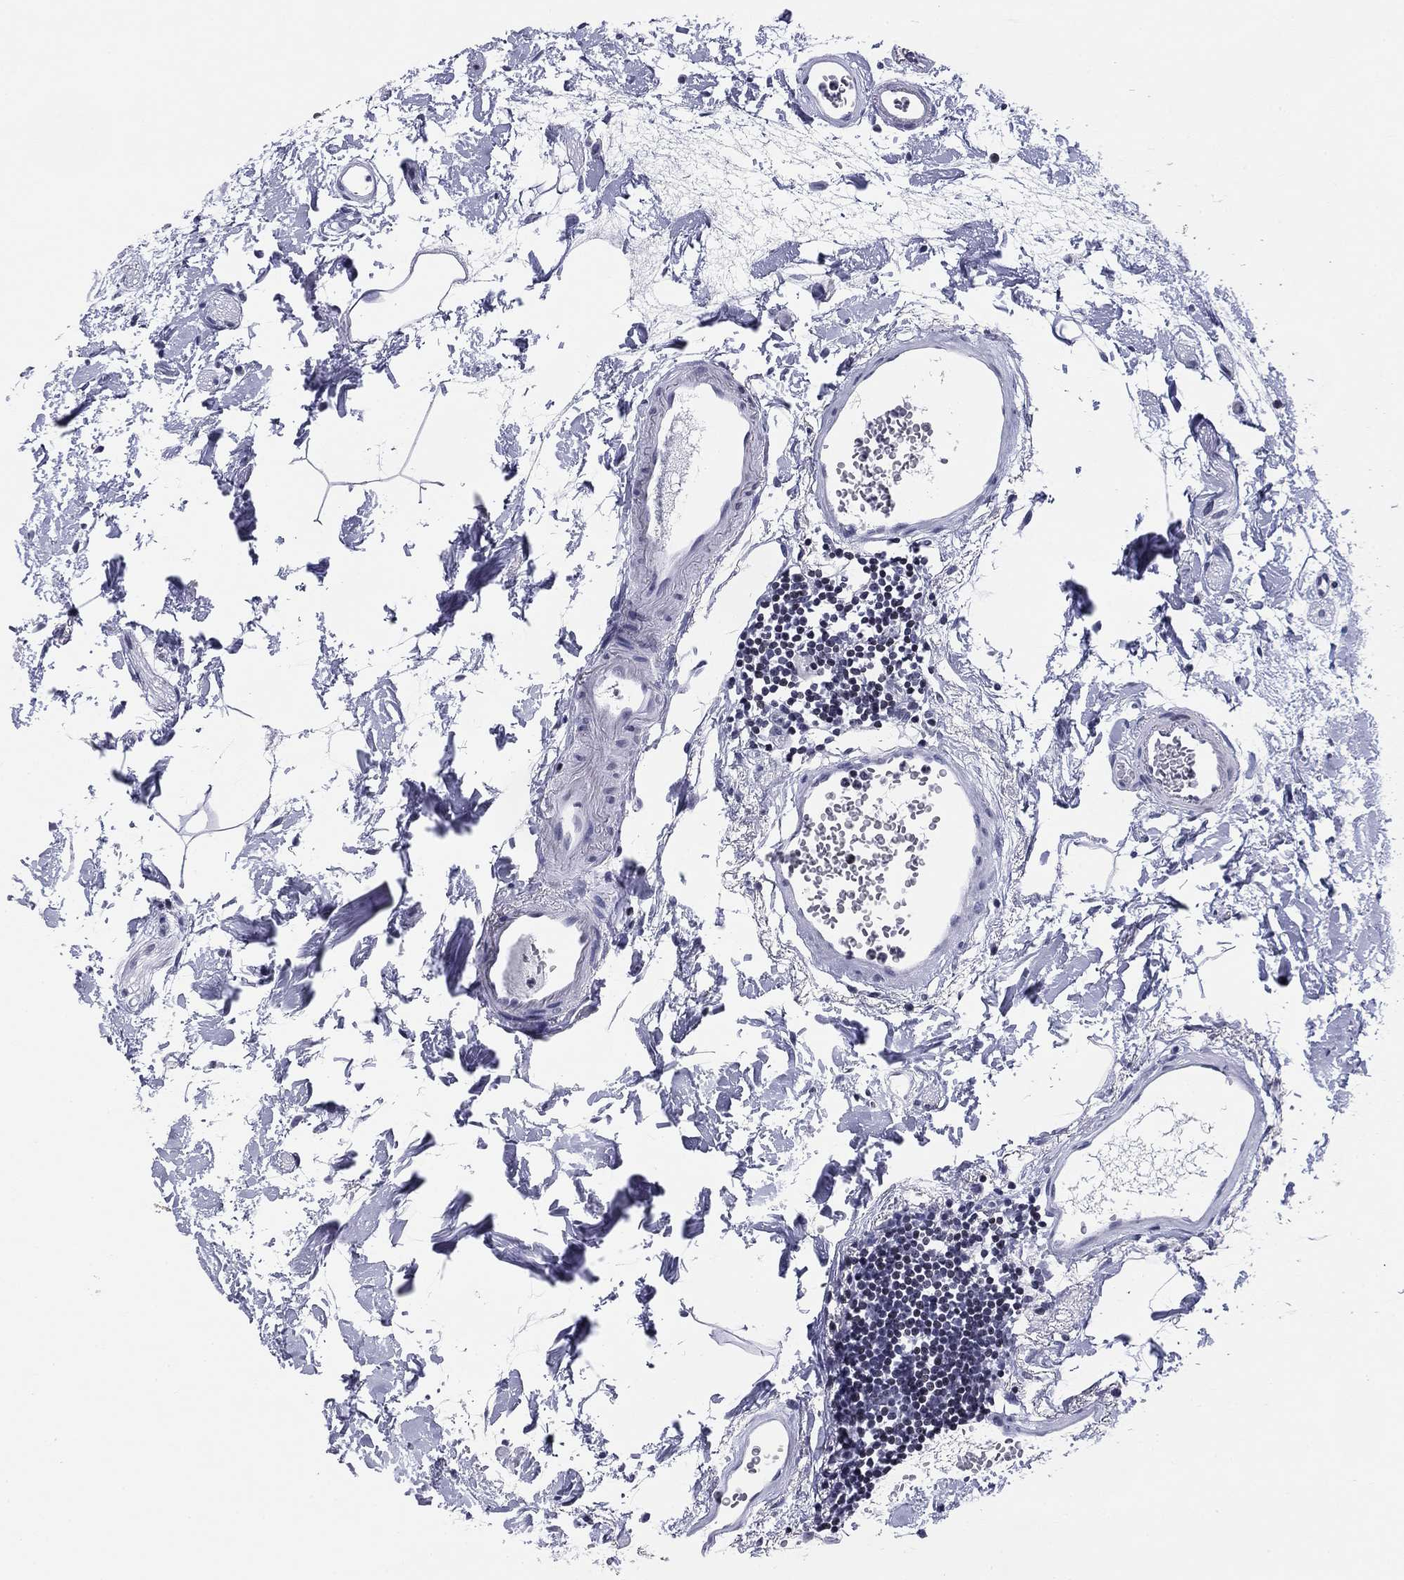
{"staining": {"intensity": "negative", "quantity": "none", "location": "none"}, "tissue": "colon", "cell_type": "Endothelial cells", "image_type": "normal", "snomed": [{"axis": "morphology", "description": "Normal tissue, NOS"}, {"axis": "topography", "description": "Colon"}], "caption": "This image is of unremarkable colon stained with IHC to label a protein in brown with the nuclei are counter-stained blue. There is no positivity in endothelial cells.", "gene": "CCDC144A", "patient": {"sex": "female", "age": 84}}